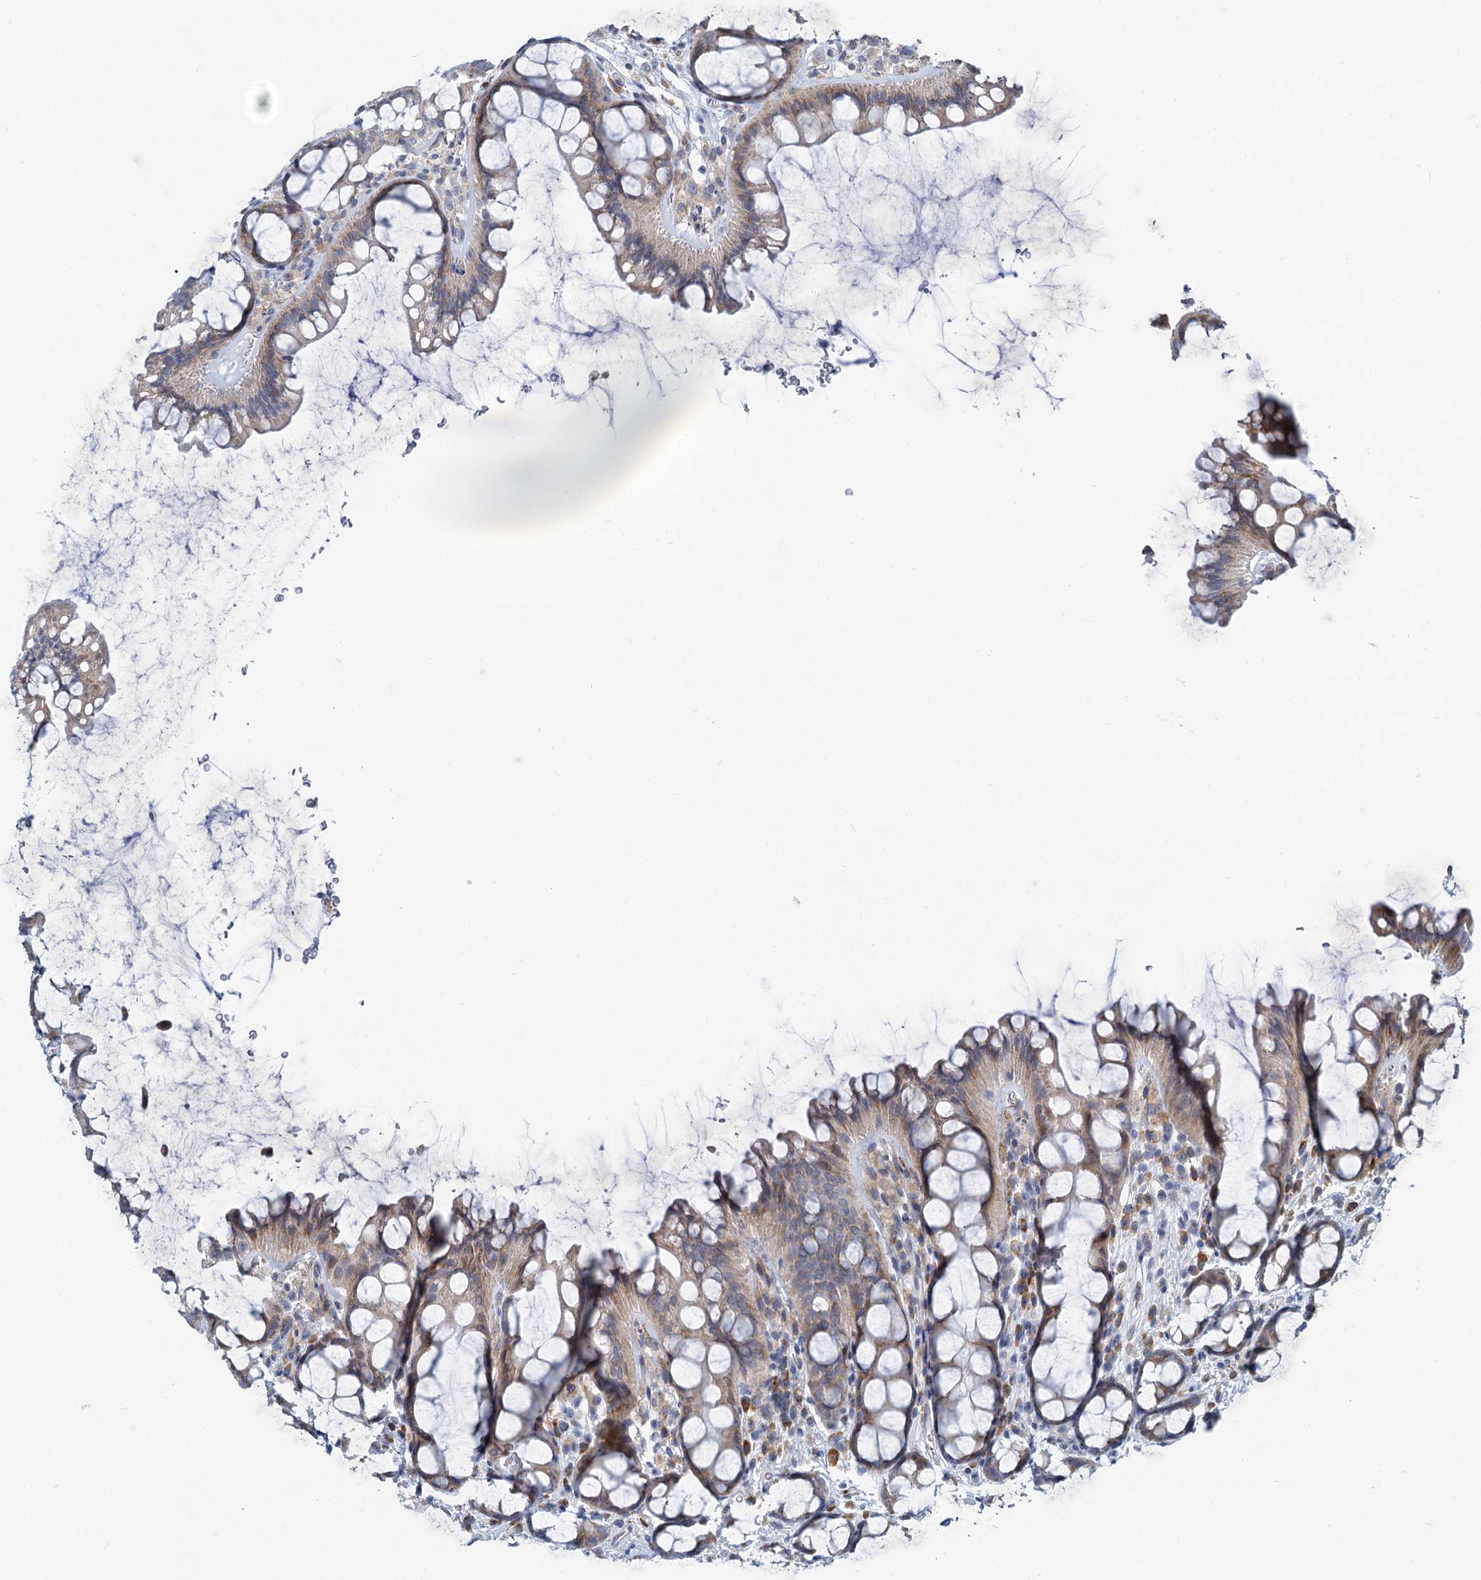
{"staining": {"intensity": "negative", "quantity": "none", "location": "none"}, "tissue": "colon", "cell_type": "Endothelial cells", "image_type": "normal", "snomed": [{"axis": "morphology", "description": "Normal tissue, NOS"}, {"axis": "topography", "description": "Colon"}], "caption": "This is a photomicrograph of immunohistochemistry (IHC) staining of normal colon, which shows no positivity in endothelial cells. (DAB immunohistochemistry visualized using brightfield microscopy, high magnification).", "gene": "PRSS35", "patient": {"sex": "female", "age": 82}}